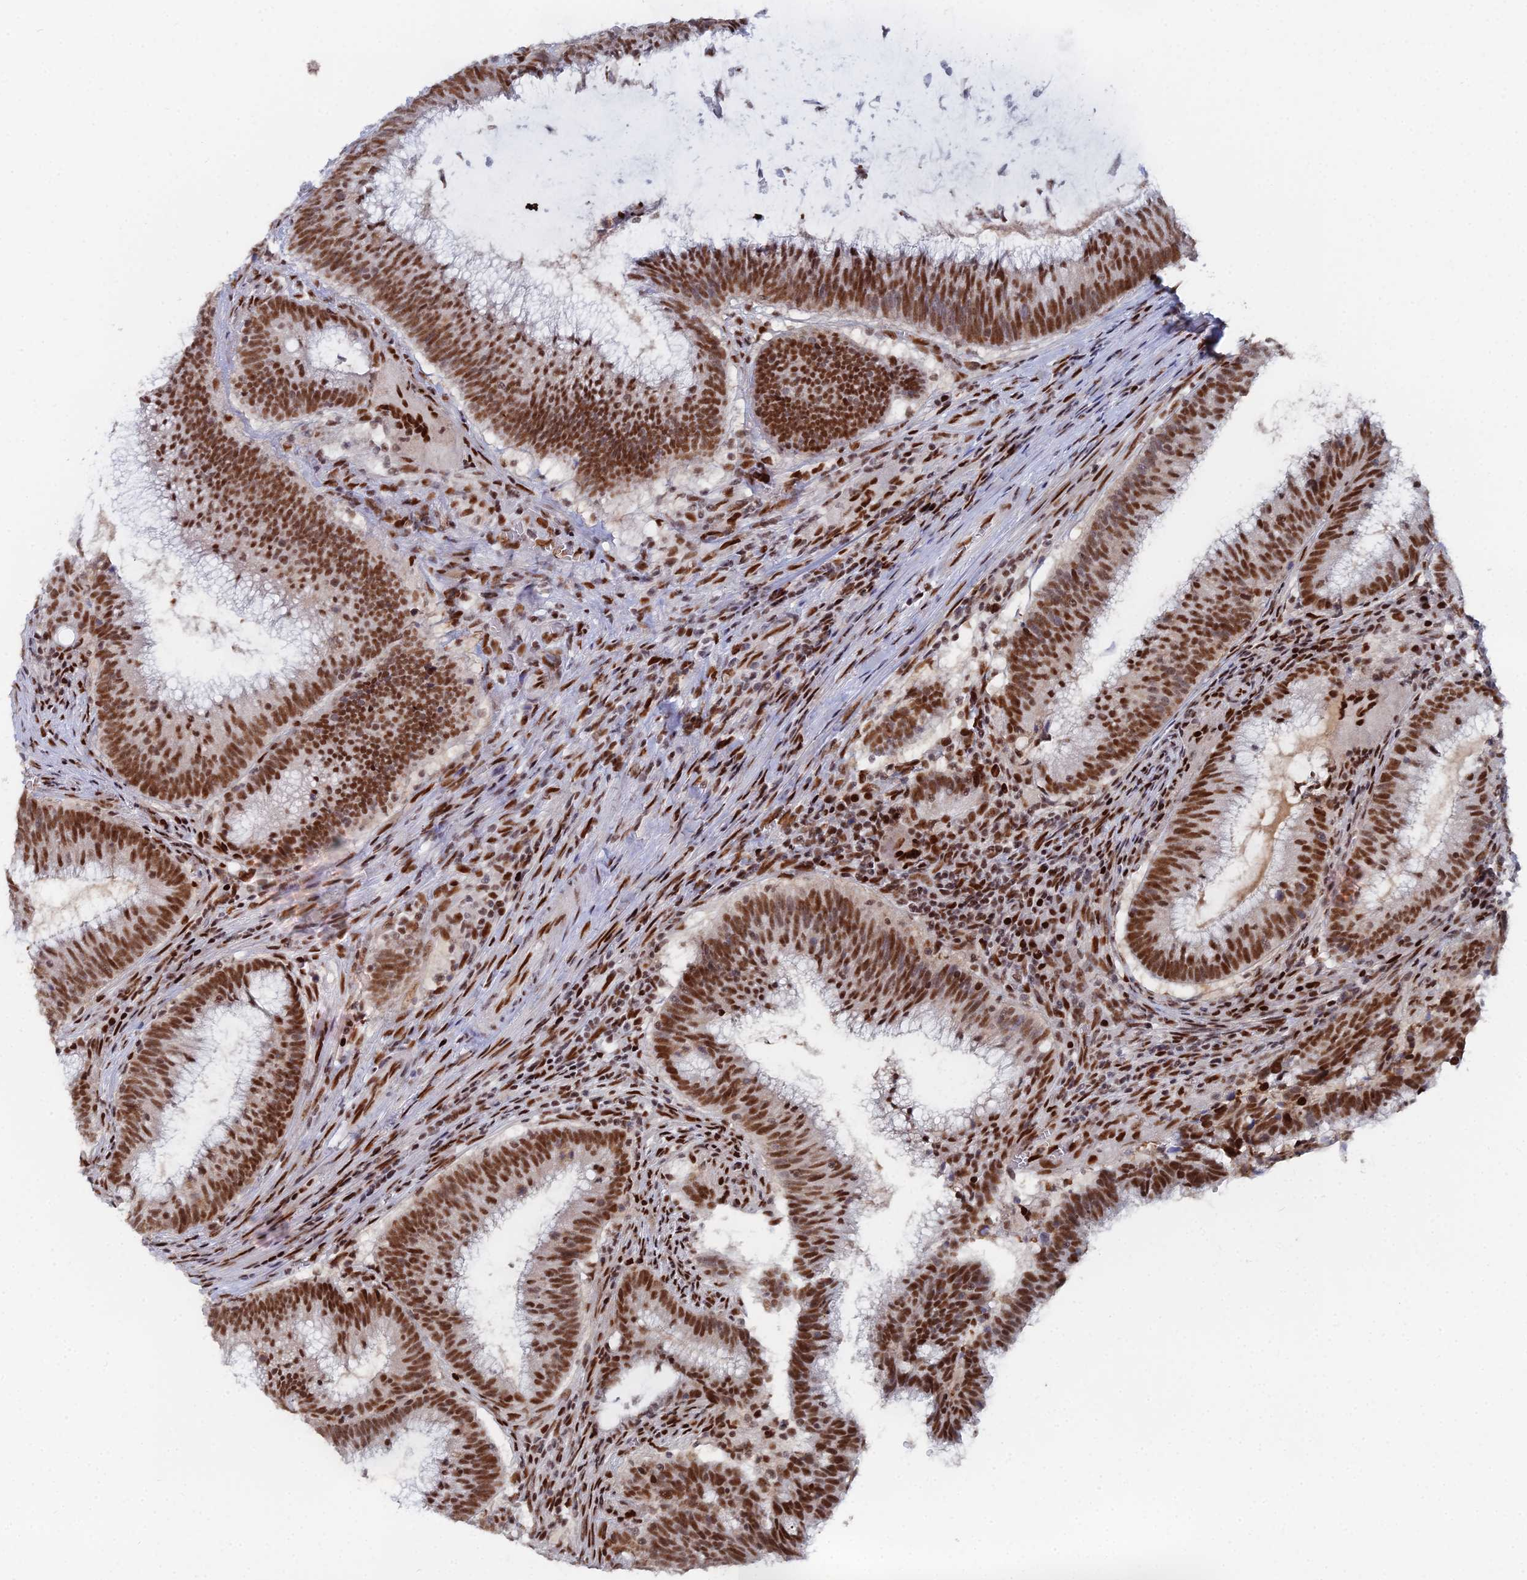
{"staining": {"intensity": "strong", "quantity": ">75%", "location": "nuclear"}, "tissue": "colorectal cancer", "cell_type": "Tumor cells", "image_type": "cancer", "snomed": [{"axis": "morphology", "description": "Adenocarcinoma, NOS"}, {"axis": "topography", "description": "Rectum"}], "caption": "This photomicrograph shows adenocarcinoma (colorectal) stained with IHC to label a protein in brown. The nuclear of tumor cells show strong positivity for the protein. Nuclei are counter-stained blue.", "gene": "GSC2", "patient": {"sex": "female", "age": 77}}